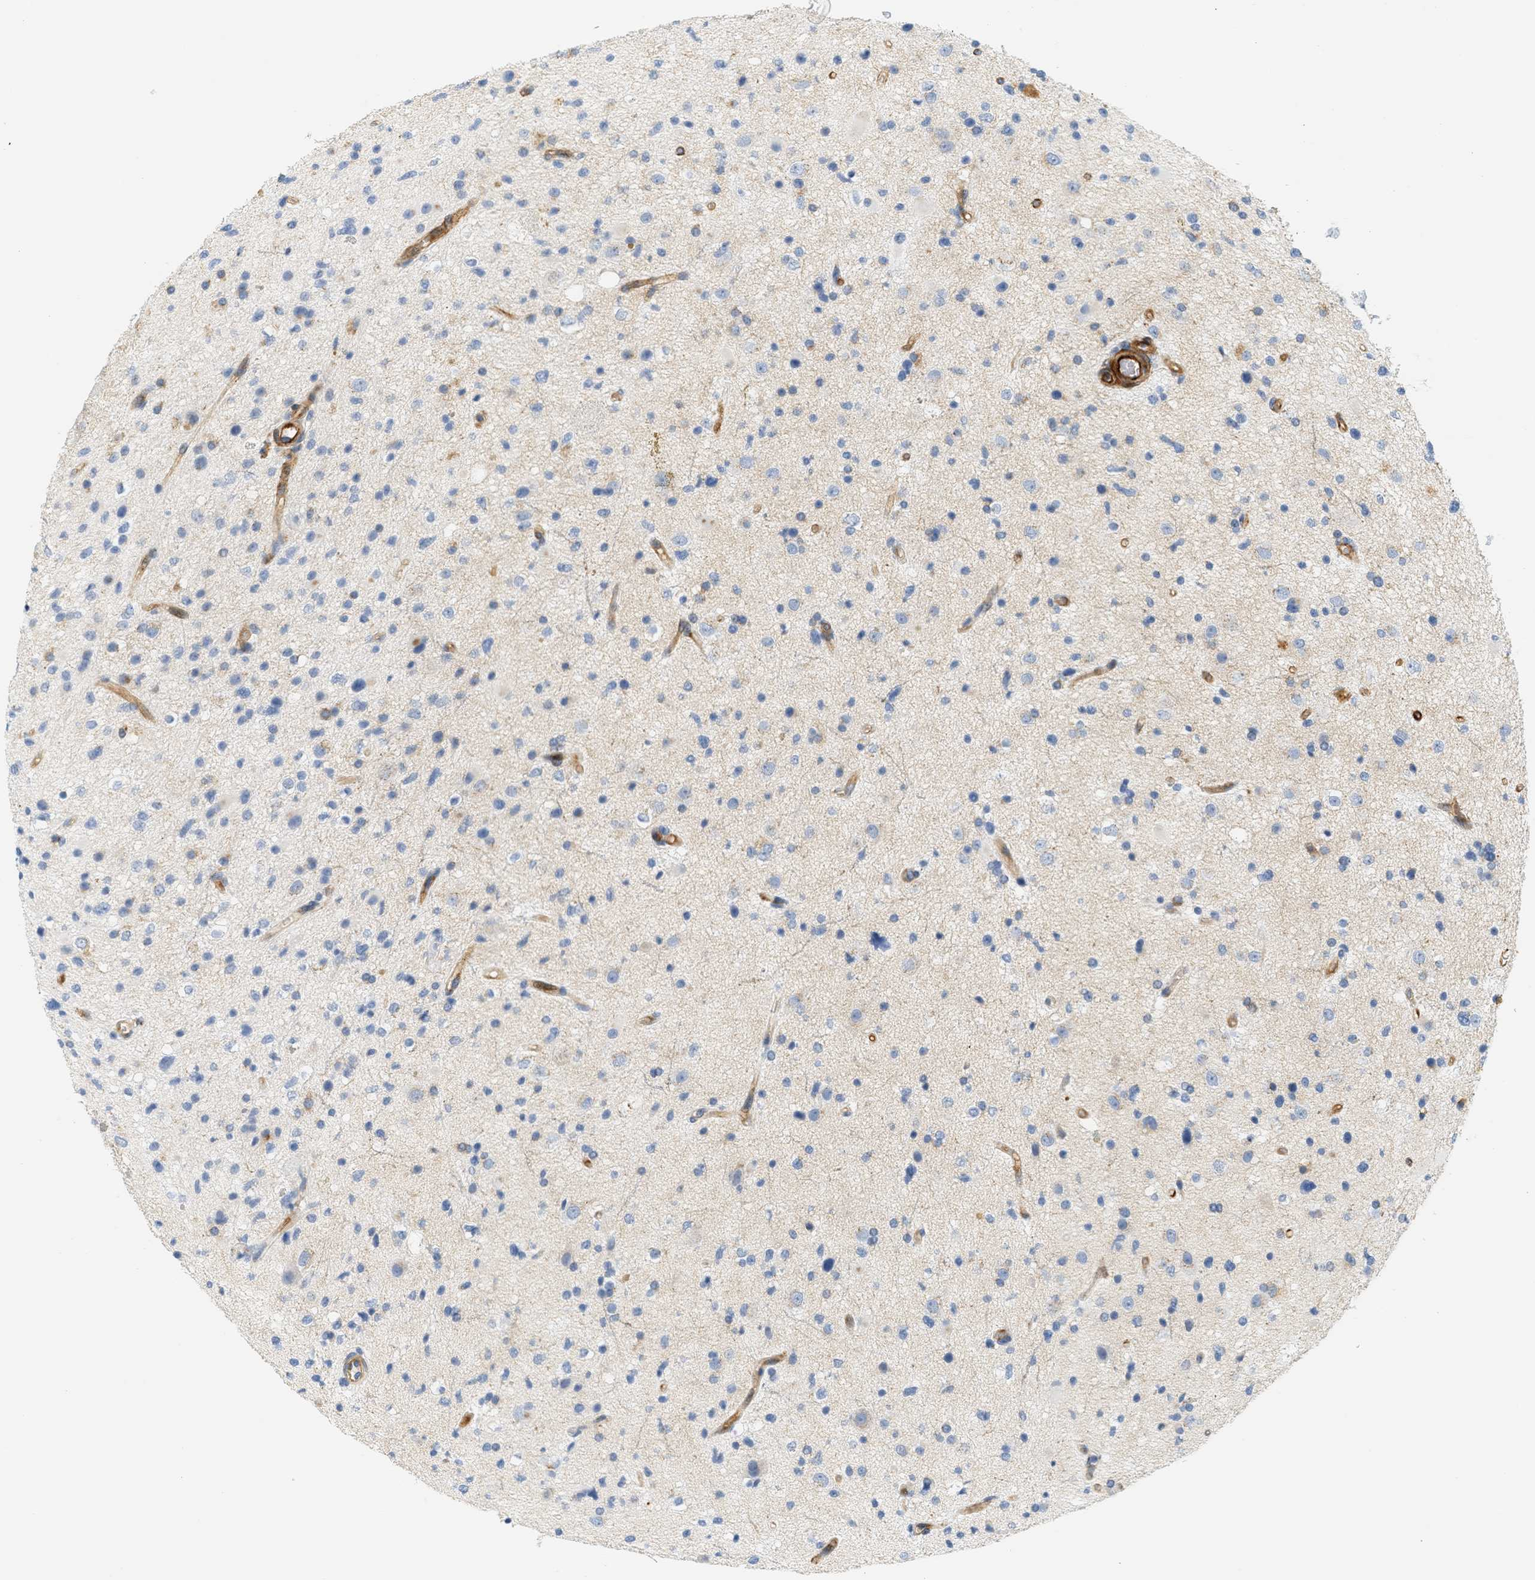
{"staining": {"intensity": "negative", "quantity": "none", "location": "none"}, "tissue": "glioma", "cell_type": "Tumor cells", "image_type": "cancer", "snomed": [{"axis": "morphology", "description": "Glioma, malignant, High grade"}, {"axis": "topography", "description": "Brain"}], "caption": "The micrograph reveals no significant expression in tumor cells of malignant glioma (high-grade).", "gene": "SLC30A7", "patient": {"sex": "male", "age": 33}}